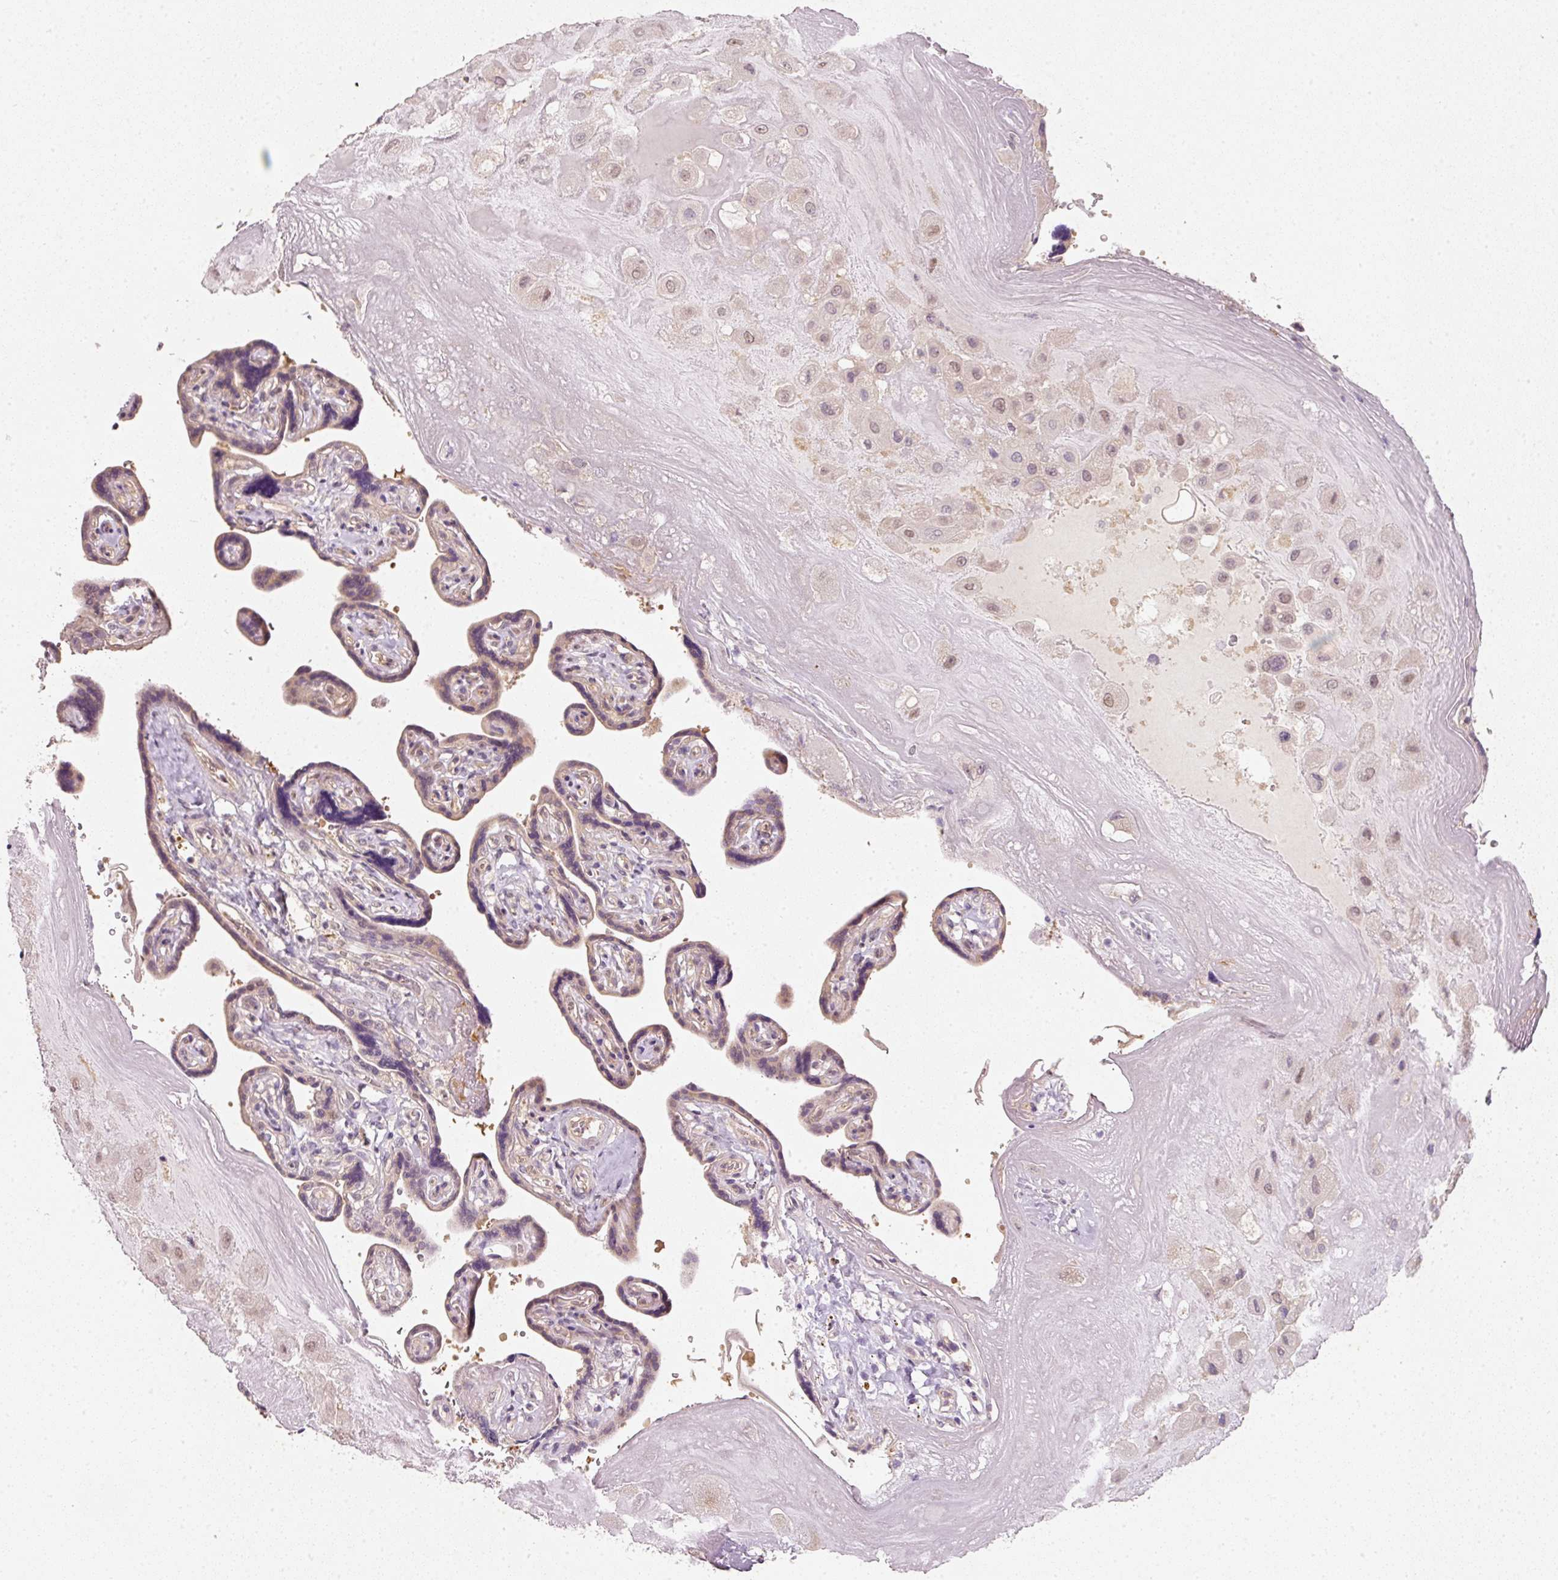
{"staining": {"intensity": "negative", "quantity": "none", "location": "none"}, "tissue": "placenta", "cell_type": "Decidual cells", "image_type": "normal", "snomed": [{"axis": "morphology", "description": "Normal tissue, NOS"}, {"axis": "topography", "description": "Placenta"}], "caption": "The micrograph displays no staining of decidual cells in benign placenta.", "gene": "RGL2", "patient": {"sex": "female", "age": 32}}